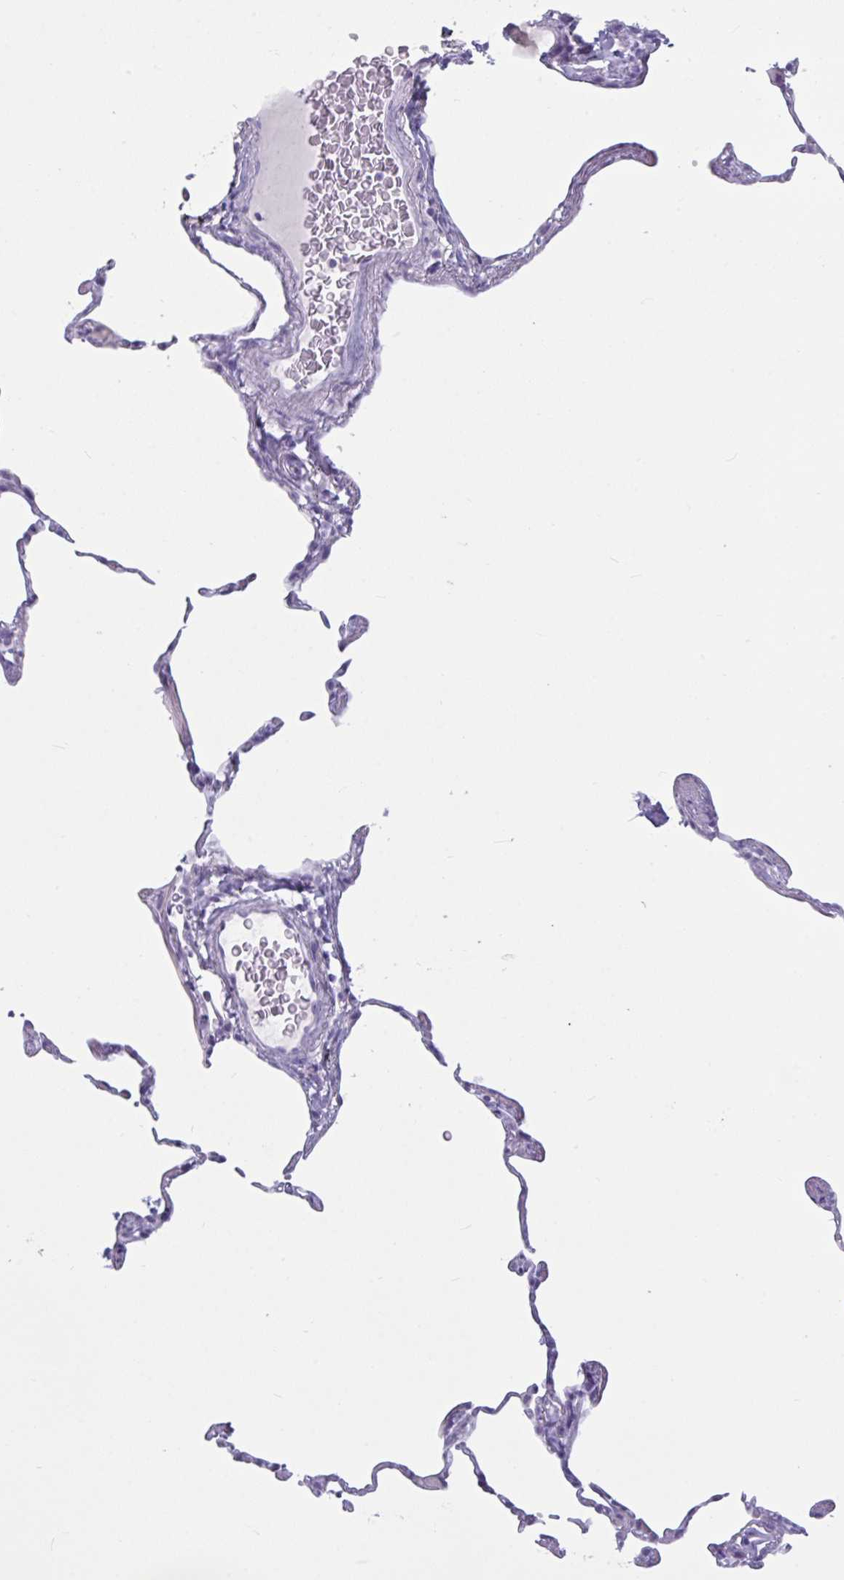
{"staining": {"intensity": "negative", "quantity": "none", "location": "none"}, "tissue": "lung", "cell_type": "Alveolar cells", "image_type": "normal", "snomed": [{"axis": "morphology", "description": "Normal tissue, NOS"}, {"axis": "topography", "description": "Lung"}], "caption": "IHC of benign human lung shows no positivity in alveolar cells.", "gene": "BBS10", "patient": {"sex": "female", "age": 57}}